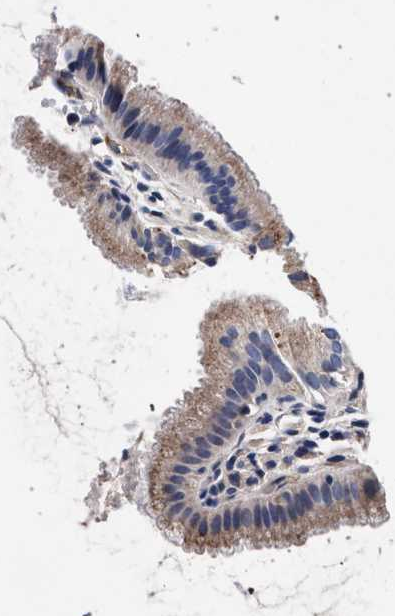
{"staining": {"intensity": "moderate", "quantity": ">75%", "location": "cytoplasmic/membranous"}, "tissue": "gallbladder", "cell_type": "Glandular cells", "image_type": "normal", "snomed": [{"axis": "morphology", "description": "Normal tissue, NOS"}, {"axis": "topography", "description": "Gallbladder"}], "caption": "Immunohistochemical staining of benign gallbladder displays medium levels of moderate cytoplasmic/membranous staining in approximately >75% of glandular cells.", "gene": "ACOX1", "patient": {"sex": "female", "age": 26}}